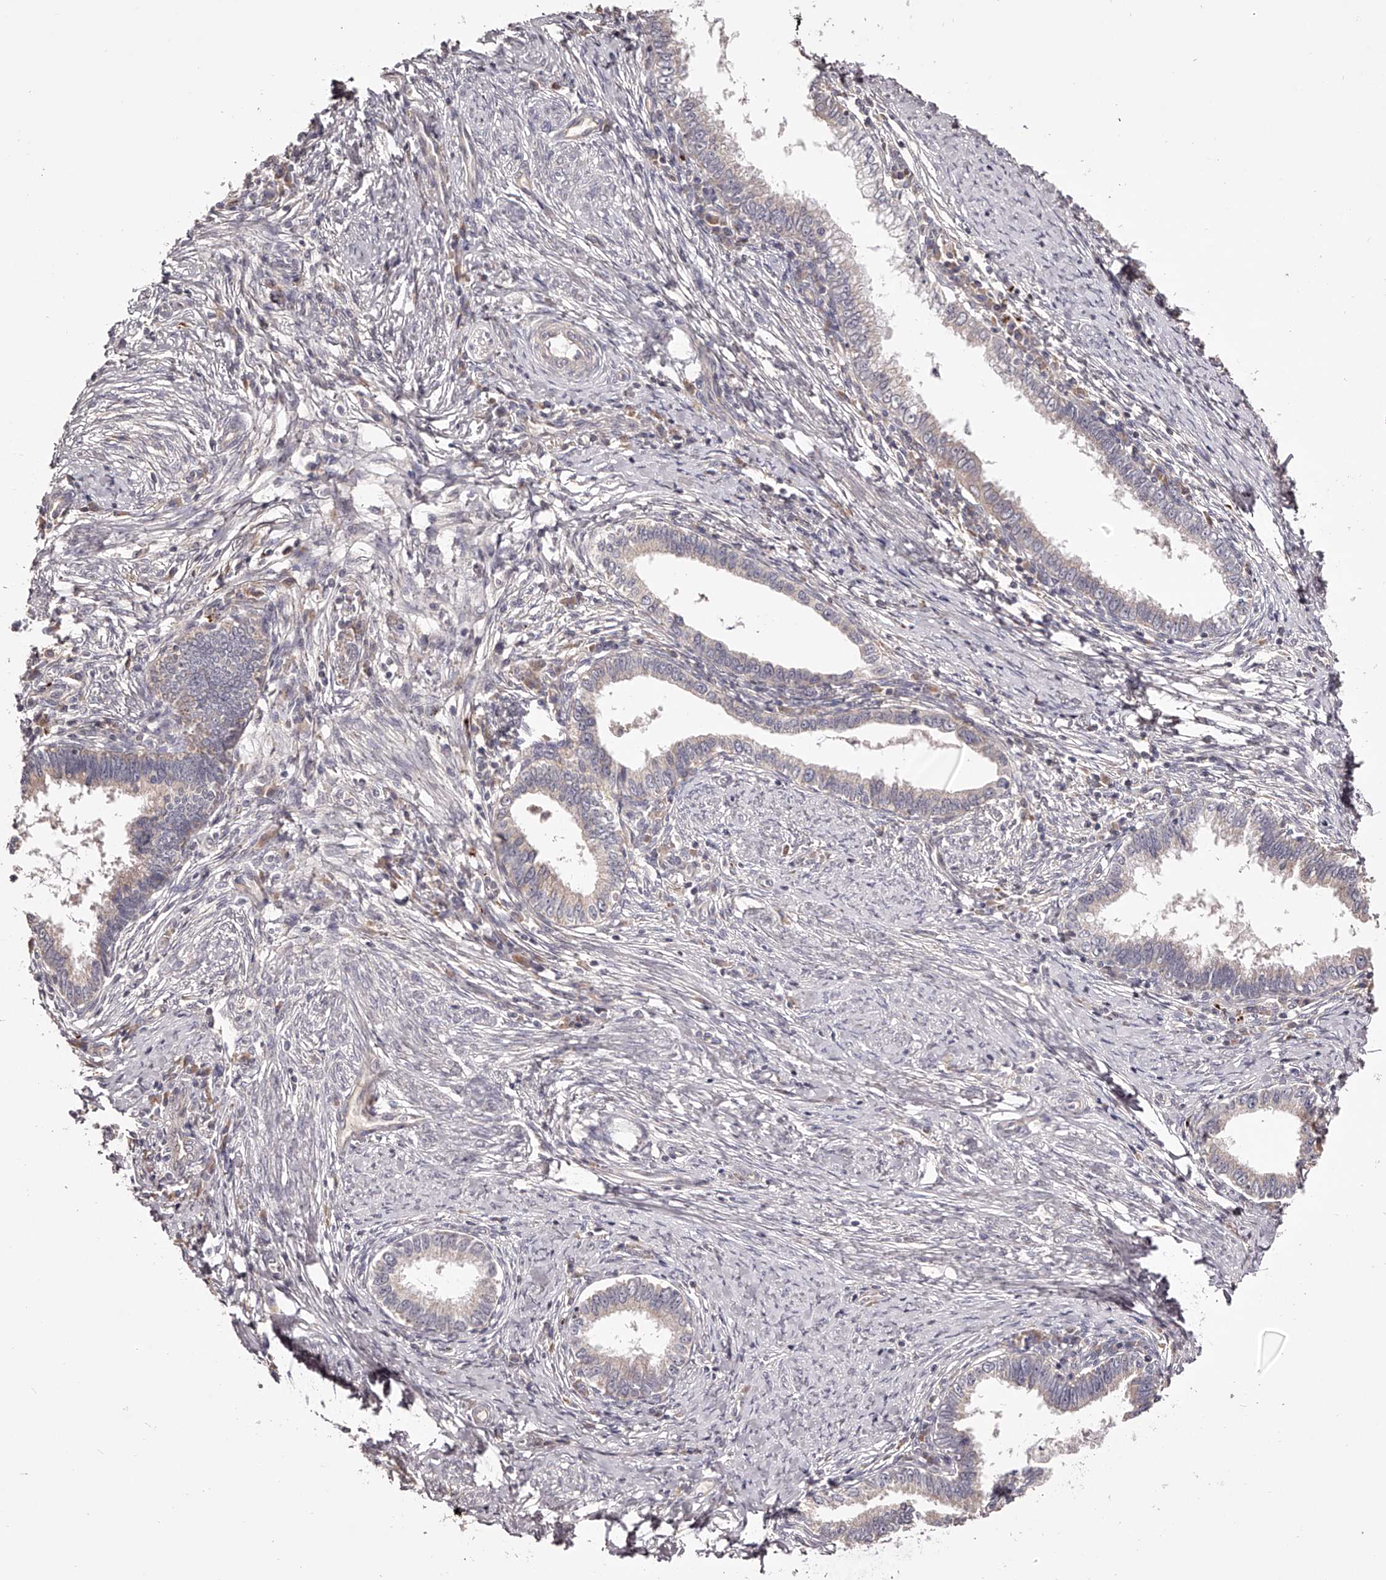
{"staining": {"intensity": "negative", "quantity": "none", "location": "none"}, "tissue": "cervical cancer", "cell_type": "Tumor cells", "image_type": "cancer", "snomed": [{"axis": "morphology", "description": "Adenocarcinoma, NOS"}, {"axis": "topography", "description": "Cervix"}], "caption": "Cervical adenocarcinoma was stained to show a protein in brown. There is no significant positivity in tumor cells.", "gene": "ODF2L", "patient": {"sex": "female", "age": 36}}